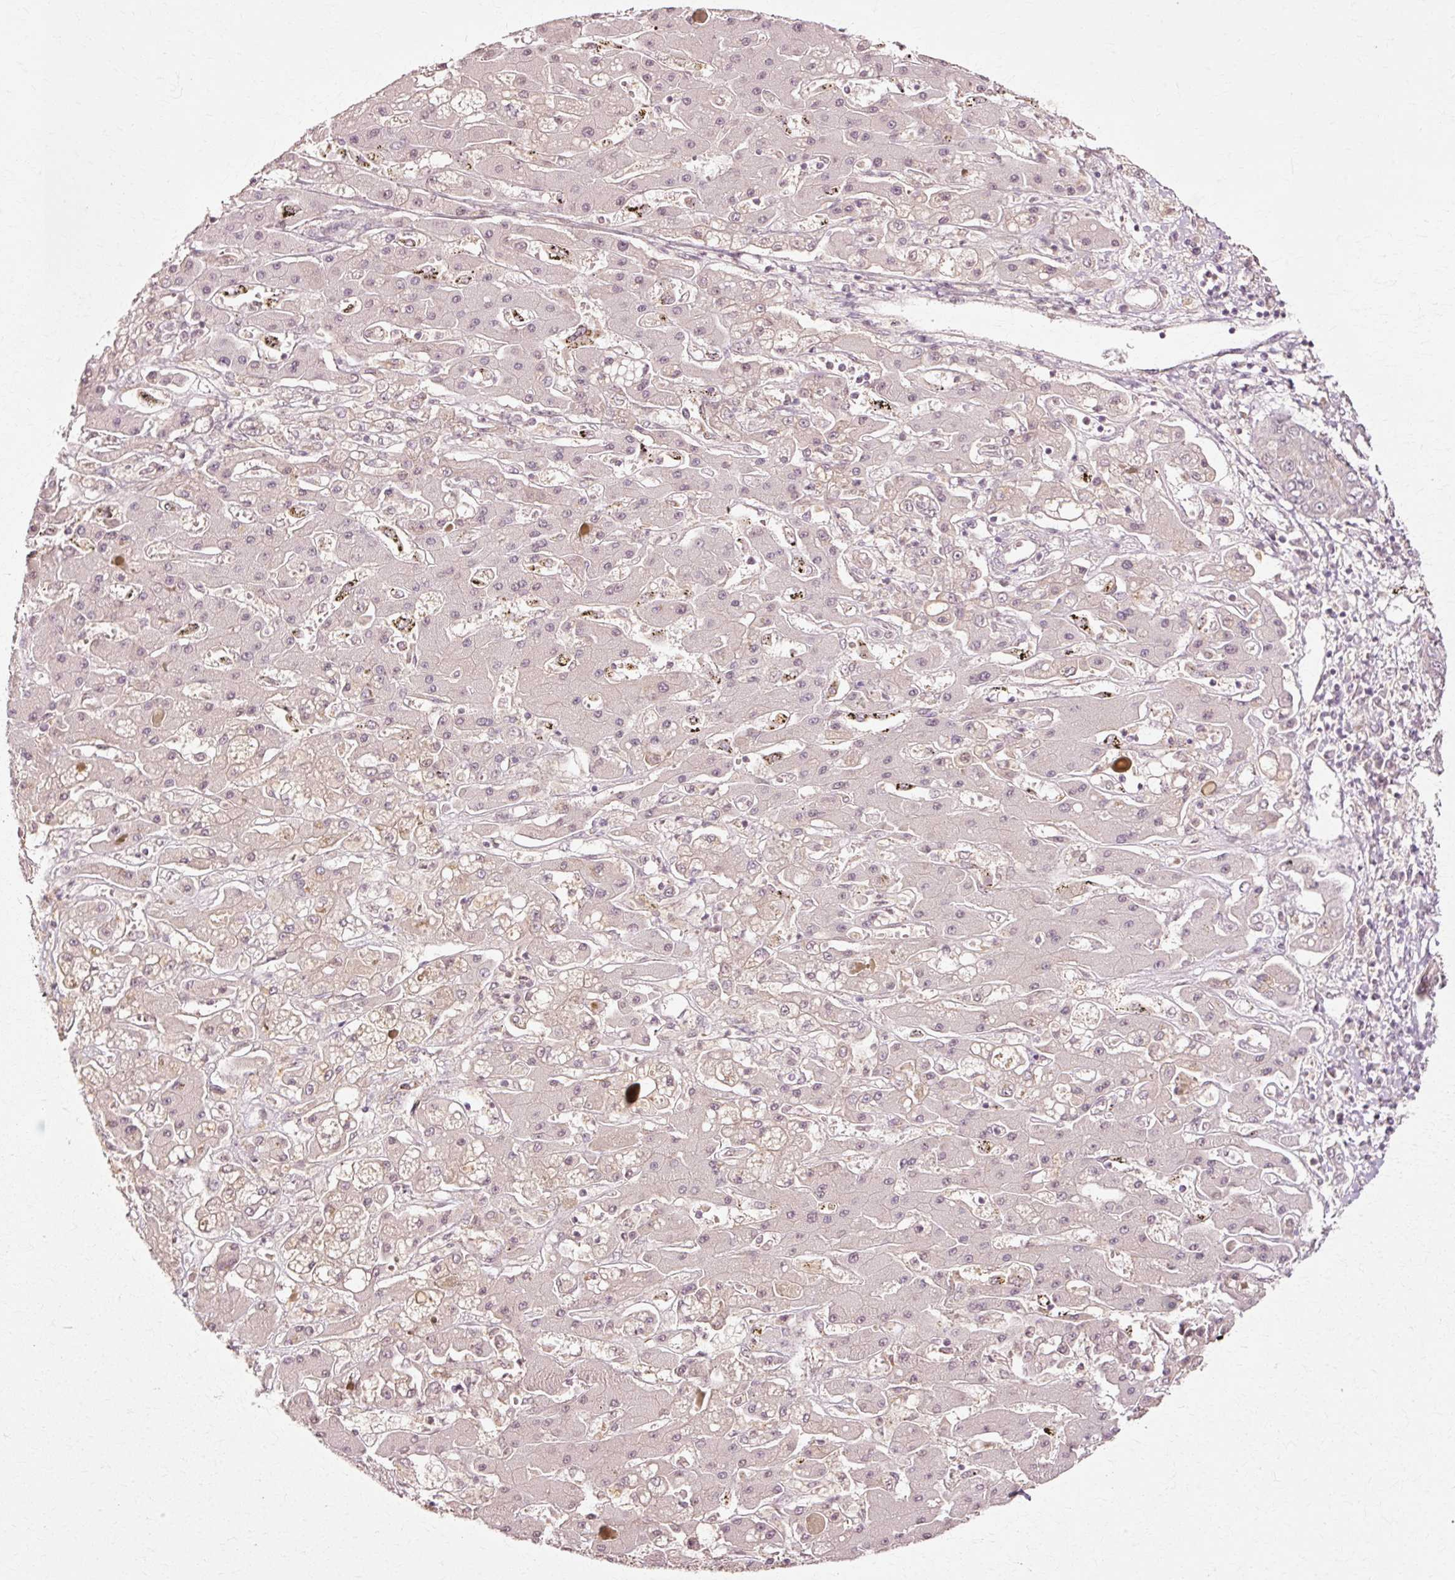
{"staining": {"intensity": "weak", "quantity": "<25%", "location": "cytoplasmic/membranous"}, "tissue": "liver cancer", "cell_type": "Tumor cells", "image_type": "cancer", "snomed": [{"axis": "morphology", "description": "Cholangiocarcinoma"}, {"axis": "topography", "description": "Liver"}], "caption": "Liver cholangiocarcinoma was stained to show a protein in brown. There is no significant expression in tumor cells.", "gene": "RGPD5", "patient": {"sex": "male", "age": 67}}